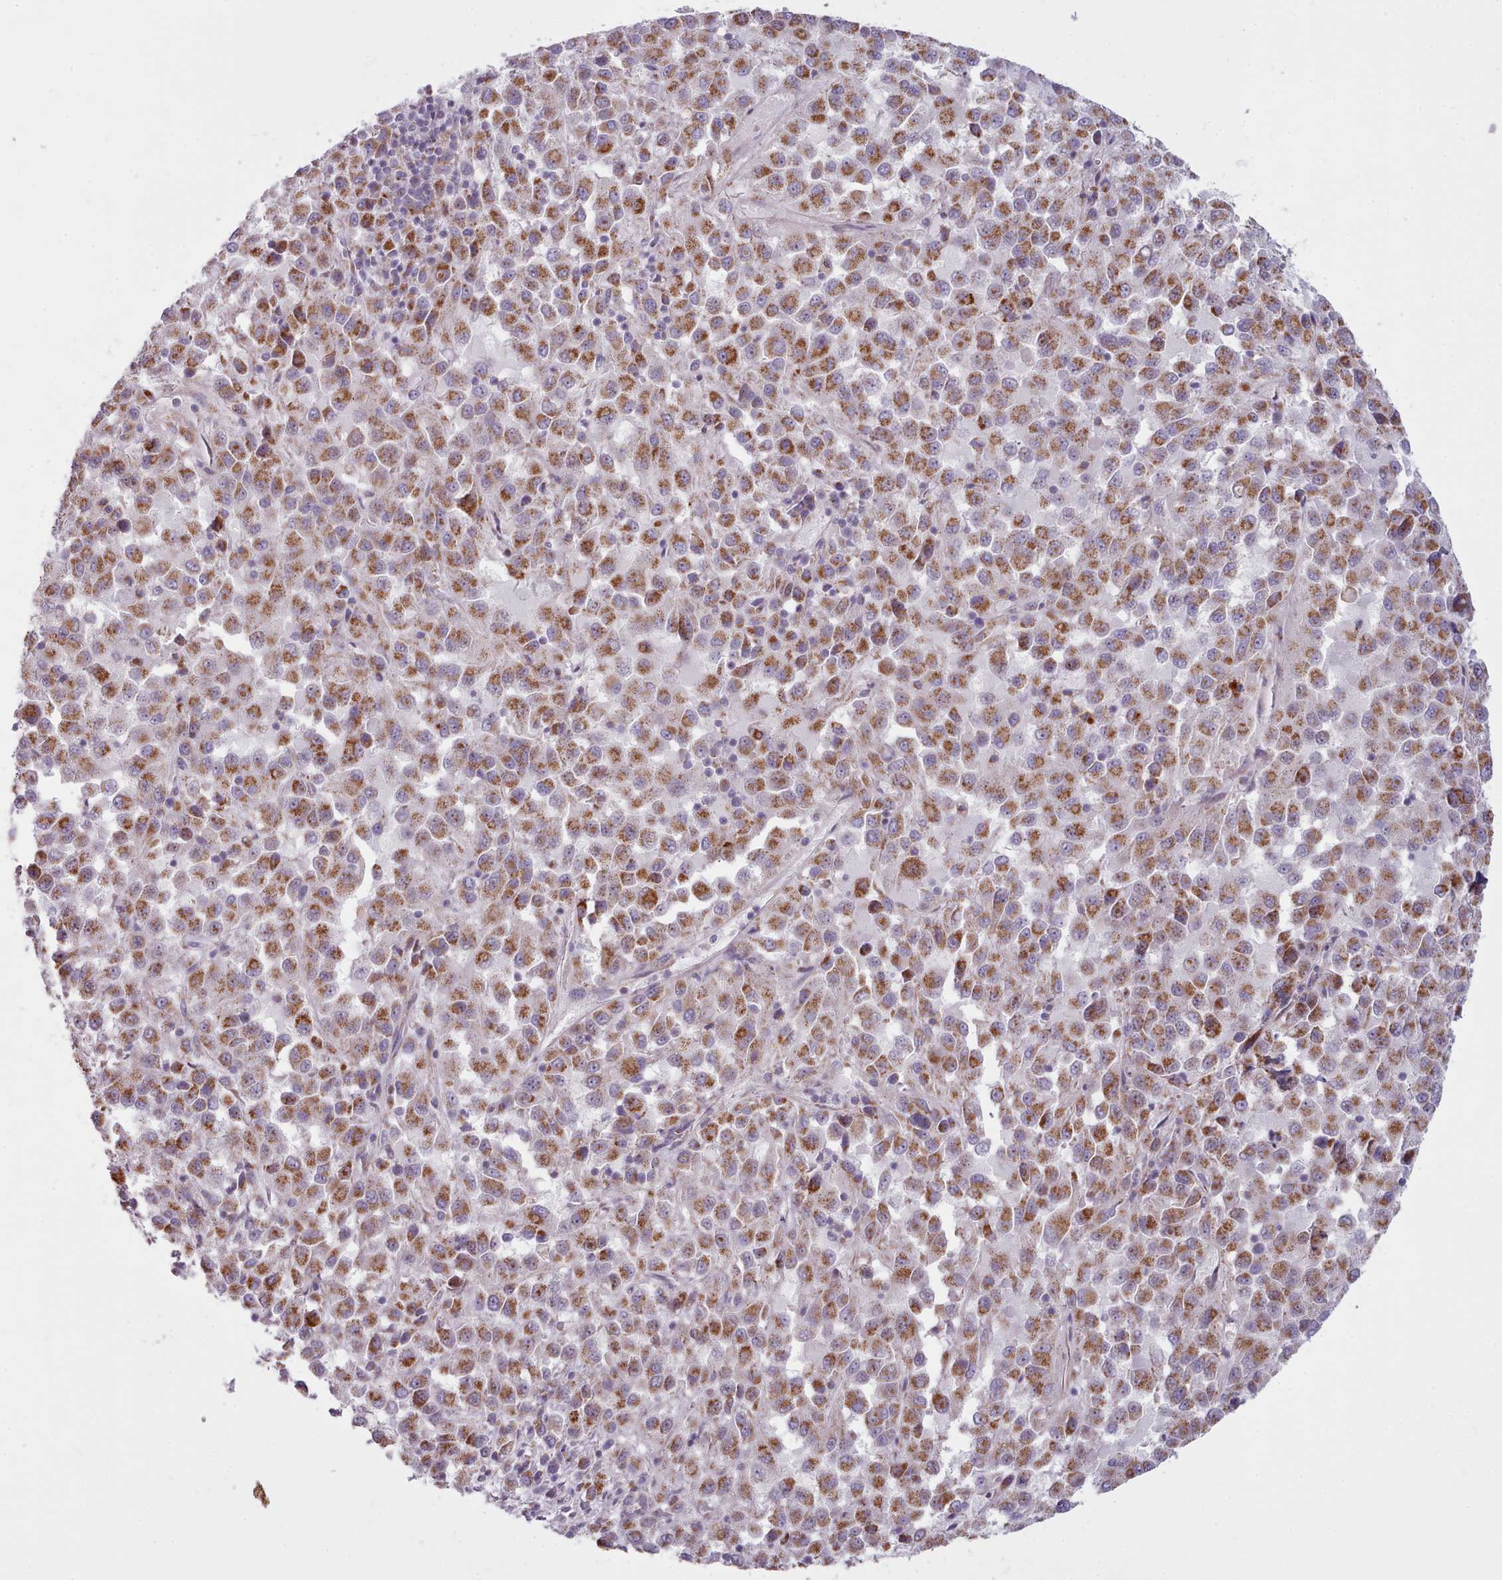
{"staining": {"intensity": "moderate", "quantity": ">75%", "location": "cytoplasmic/membranous"}, "tissue": "melanoma", "cell_type": "Tumor cells", "image_type": "cancer", "snomed": [{"axis": "morphology", "description": "Malignant melanoma, Metastatic site"}, {"axis": "topography", "description": "Lung"}], "caption": "Immunohistochemical staining of malignant melanoma (metastatic site) shows medium levels of moderate cytoplasmic/membranous protein expression in about >75% of tumor cells.", "gene": "SLC52A3", "patient": {"sex": "male", "age": 64}}